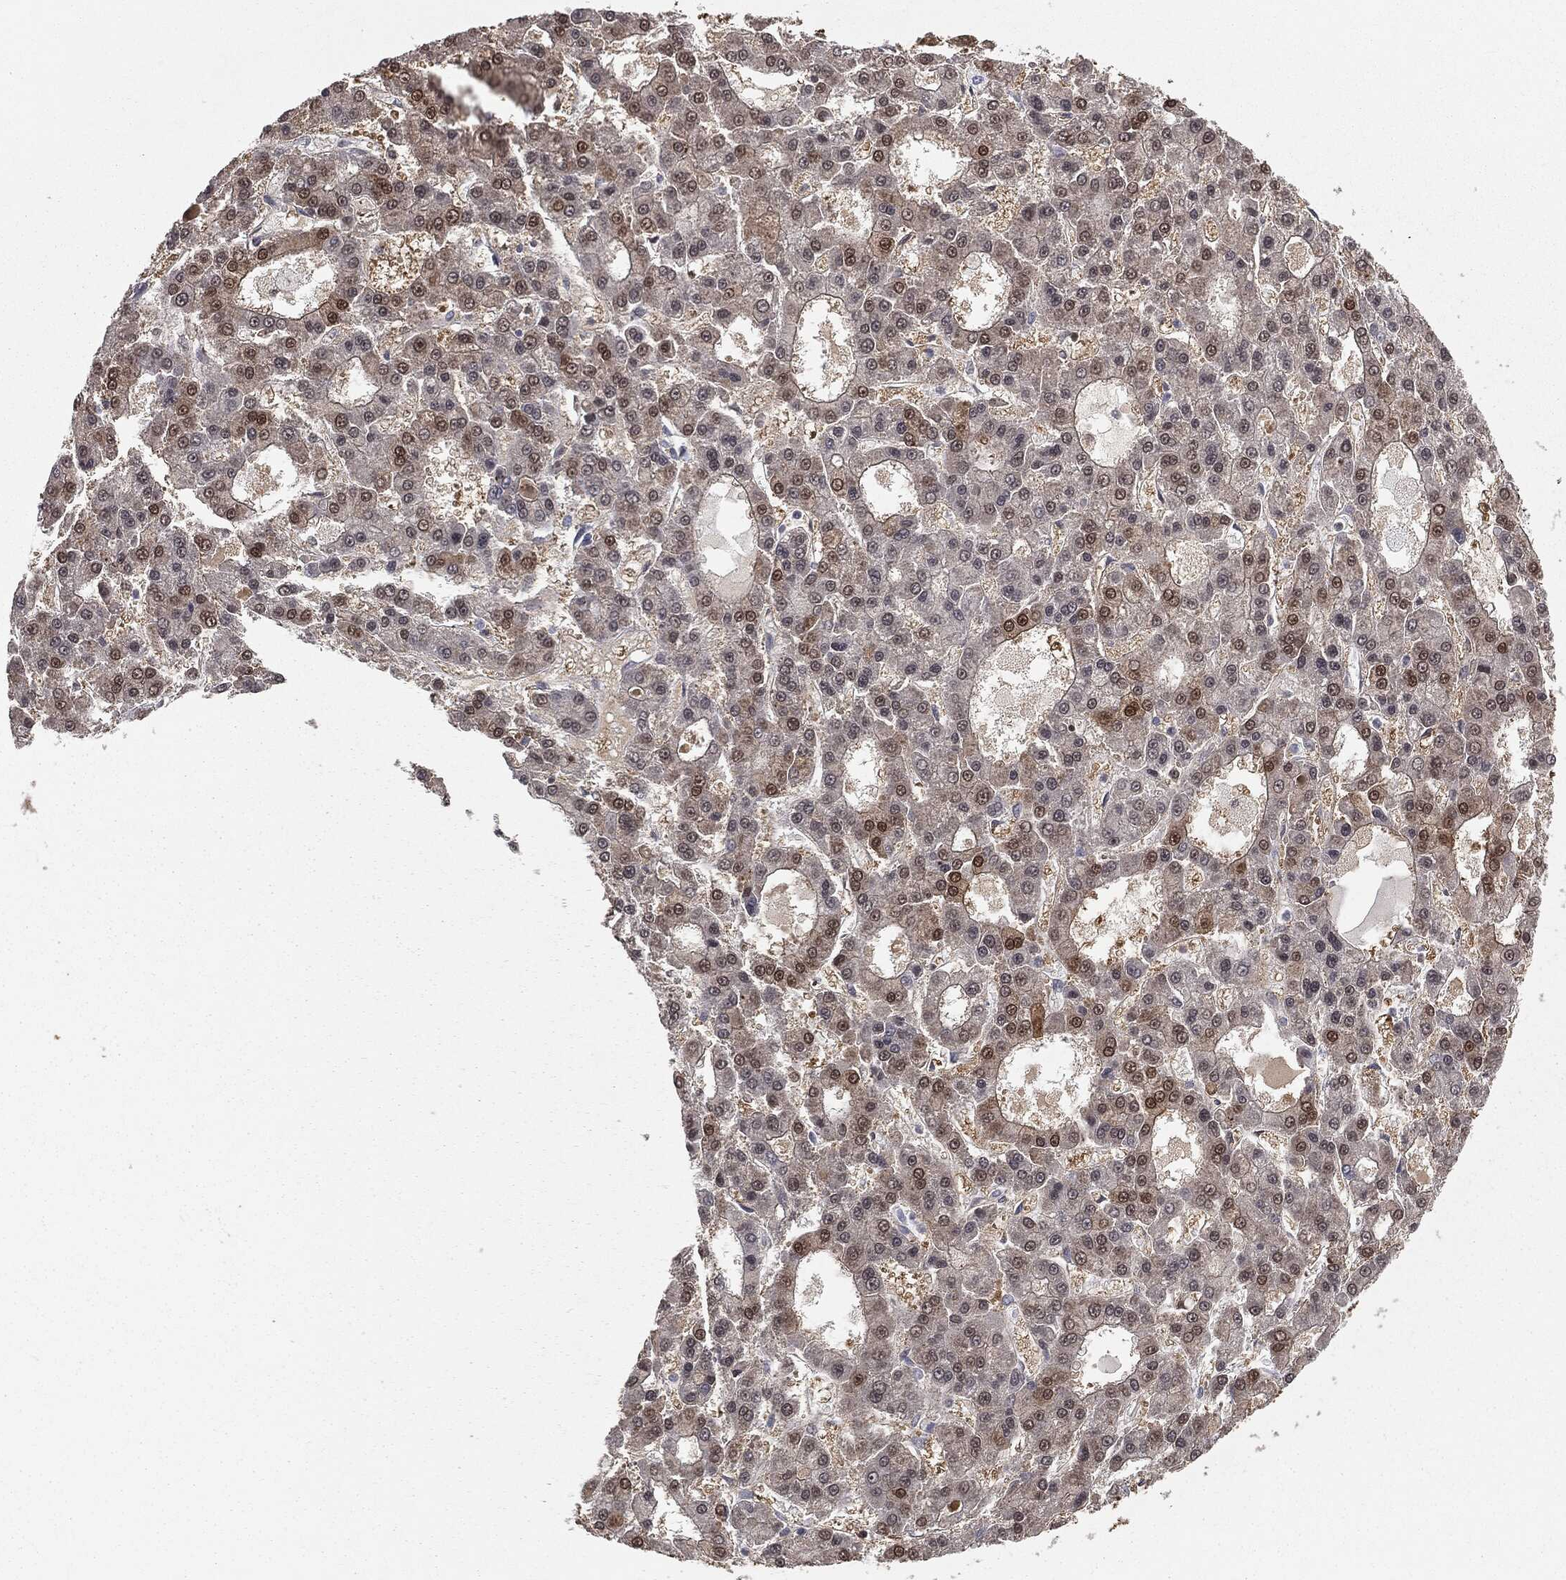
{"staining": {"intensity": "moderate", "quantity": "25%-75%", "location": "nuclear"}, "tissue": "liver cancer", "cell_type": "Tumor cells", "image_type": "cancer", "snomed": [{"axis": "morphology", "description": "Carcinoma, Hepatocellular, NOS"}, {"axis": "topography", "description": "Liver"}], "caption": "Immunohistochemical staining of human liver hepatocellular carcinoma displays medium levels of moderate nuclear protein staining in about 25%-75% of tumor cells.", "gene": "ALDOB", "patient": {"sex": "male", "age": 70}}